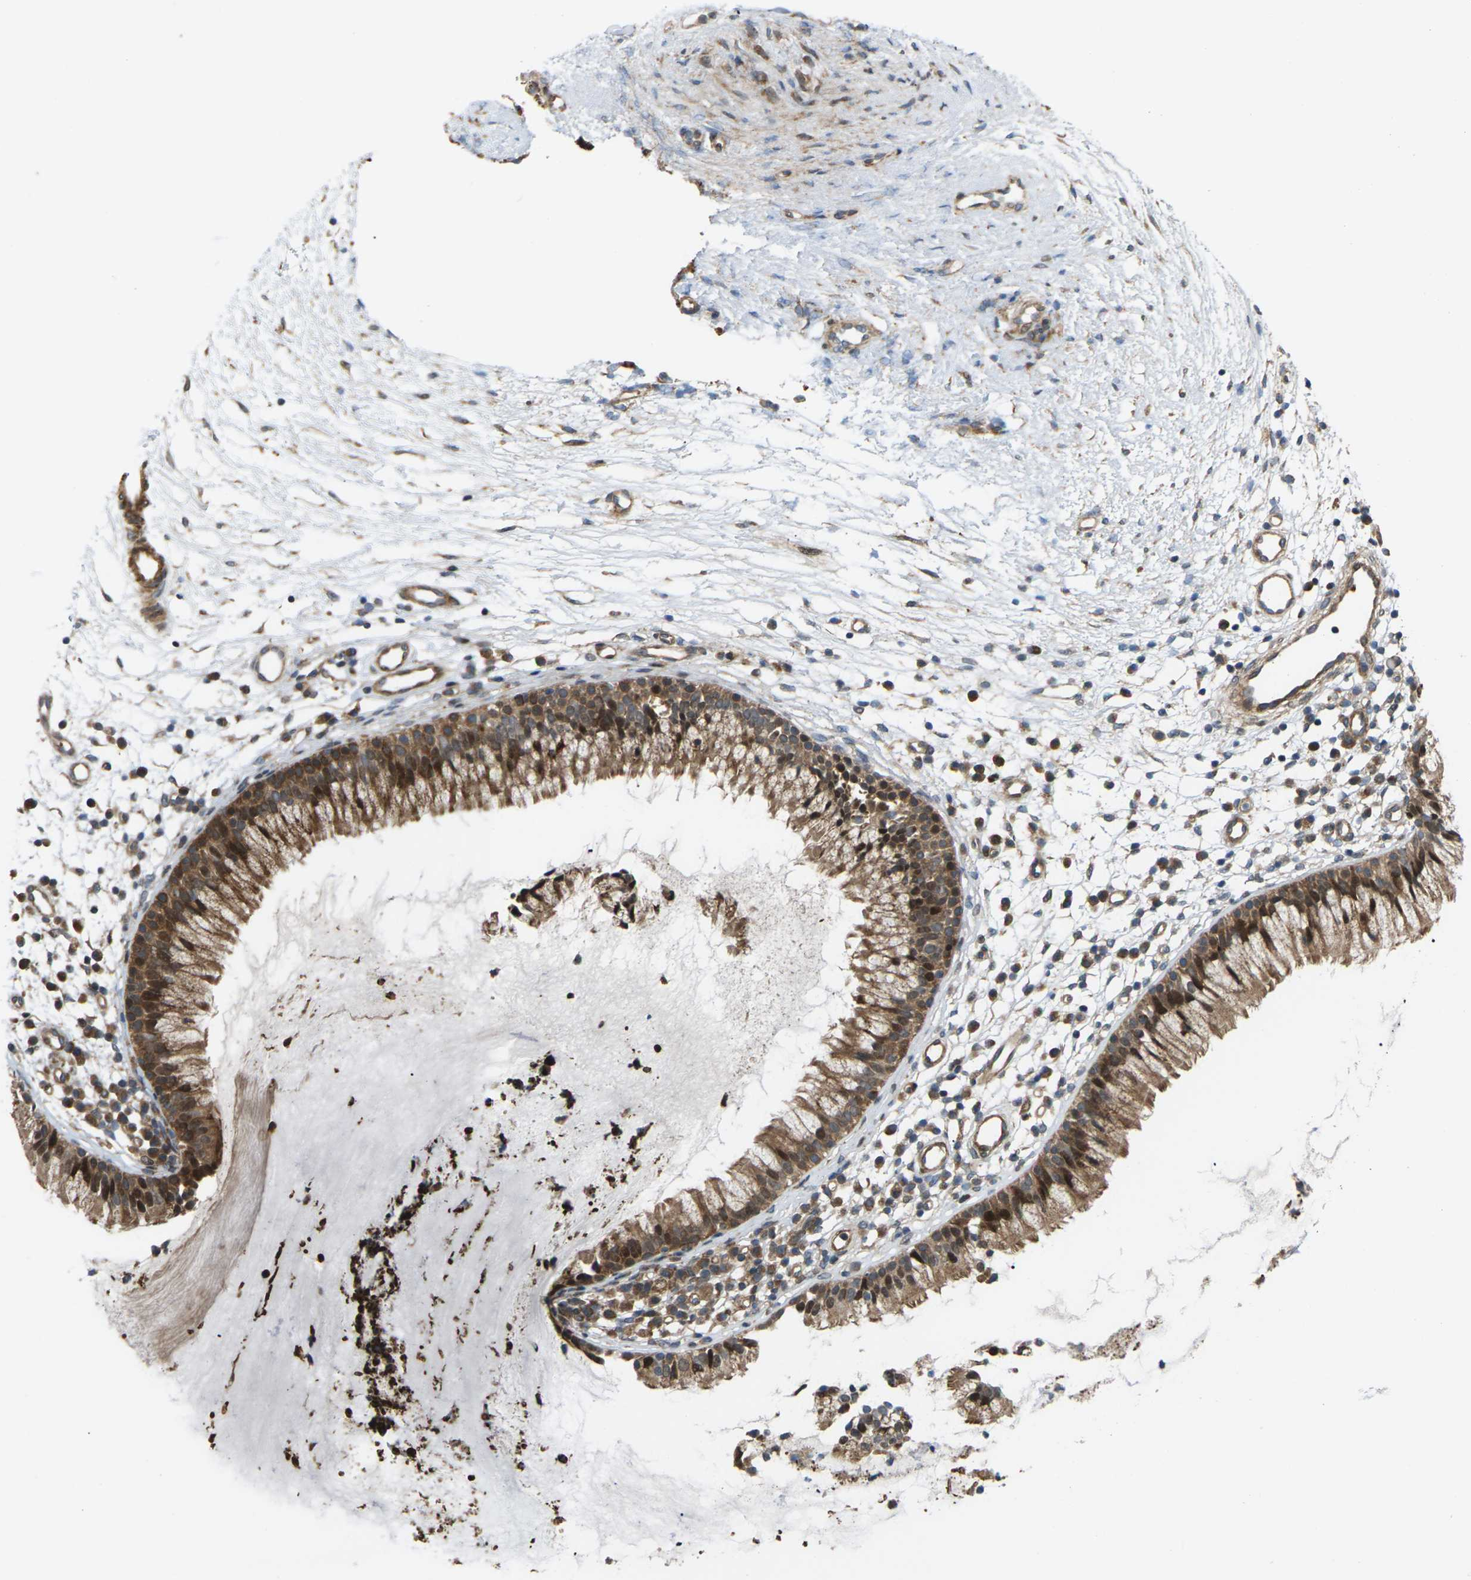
{"staining": {"intensity": "moderate", "quantity": ">75%", "location": "cytoplasmic/membranous"}, "tissue": "nasopharynx", "cell_type": "Respiratory epithelial cells", "image_type": "normal", "snomed": [{"axis": "morphology", "description": "Normal tissue, NOS"}, {"axis": "topography", "description": "Nasopharynx"}], "caption": "Protein expression analysis of benign nasopharynx reveals moderate cytoplasmic/membranous staining in about >75% of respiratory epithelial cells.", "gene": "ROBO1", "patient": {"sex": "male", "age": 21}}